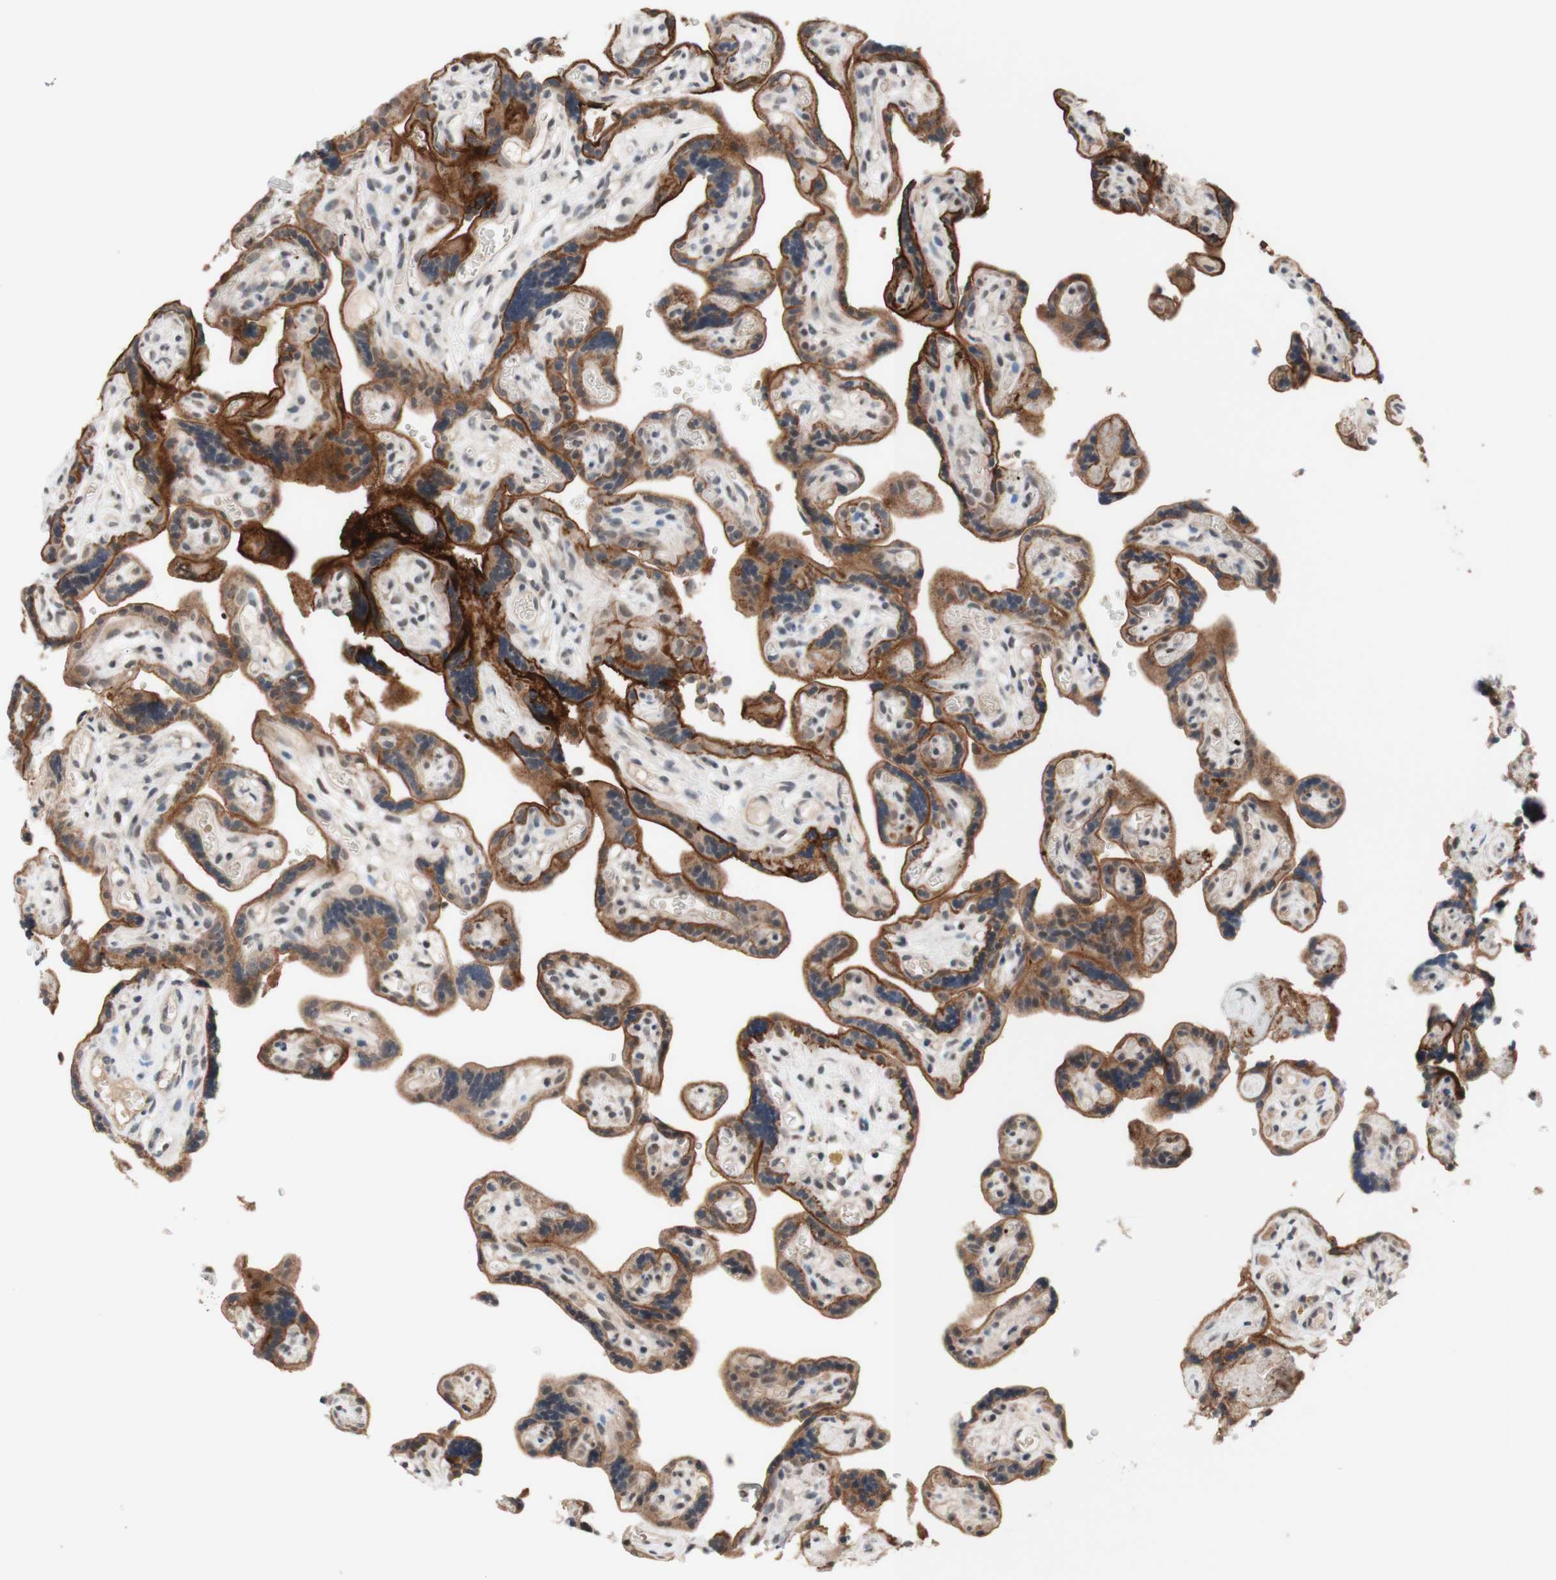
{"staining": {"intensity": "weak", "quantity": ">75%", "location": "cytoplasmic/membranous"}, "tissue": "placenta", "cell_type": "Decidual cells", "image_type": "normal", "snomed": [{"axis": "morphology", "description": "Normal tissue, NOS"}, {"axis": "topography", "description": "Placenta"}], "caption": "Decidual cells display low levels of weak cytoplasmic/membranous expression in about >75% of cells in normal placenta. (DAB IHC, brown staining for protein, blue staining for nuclei).", "gene": "CD55", "patient": {"sex": "female", "age": 30}}